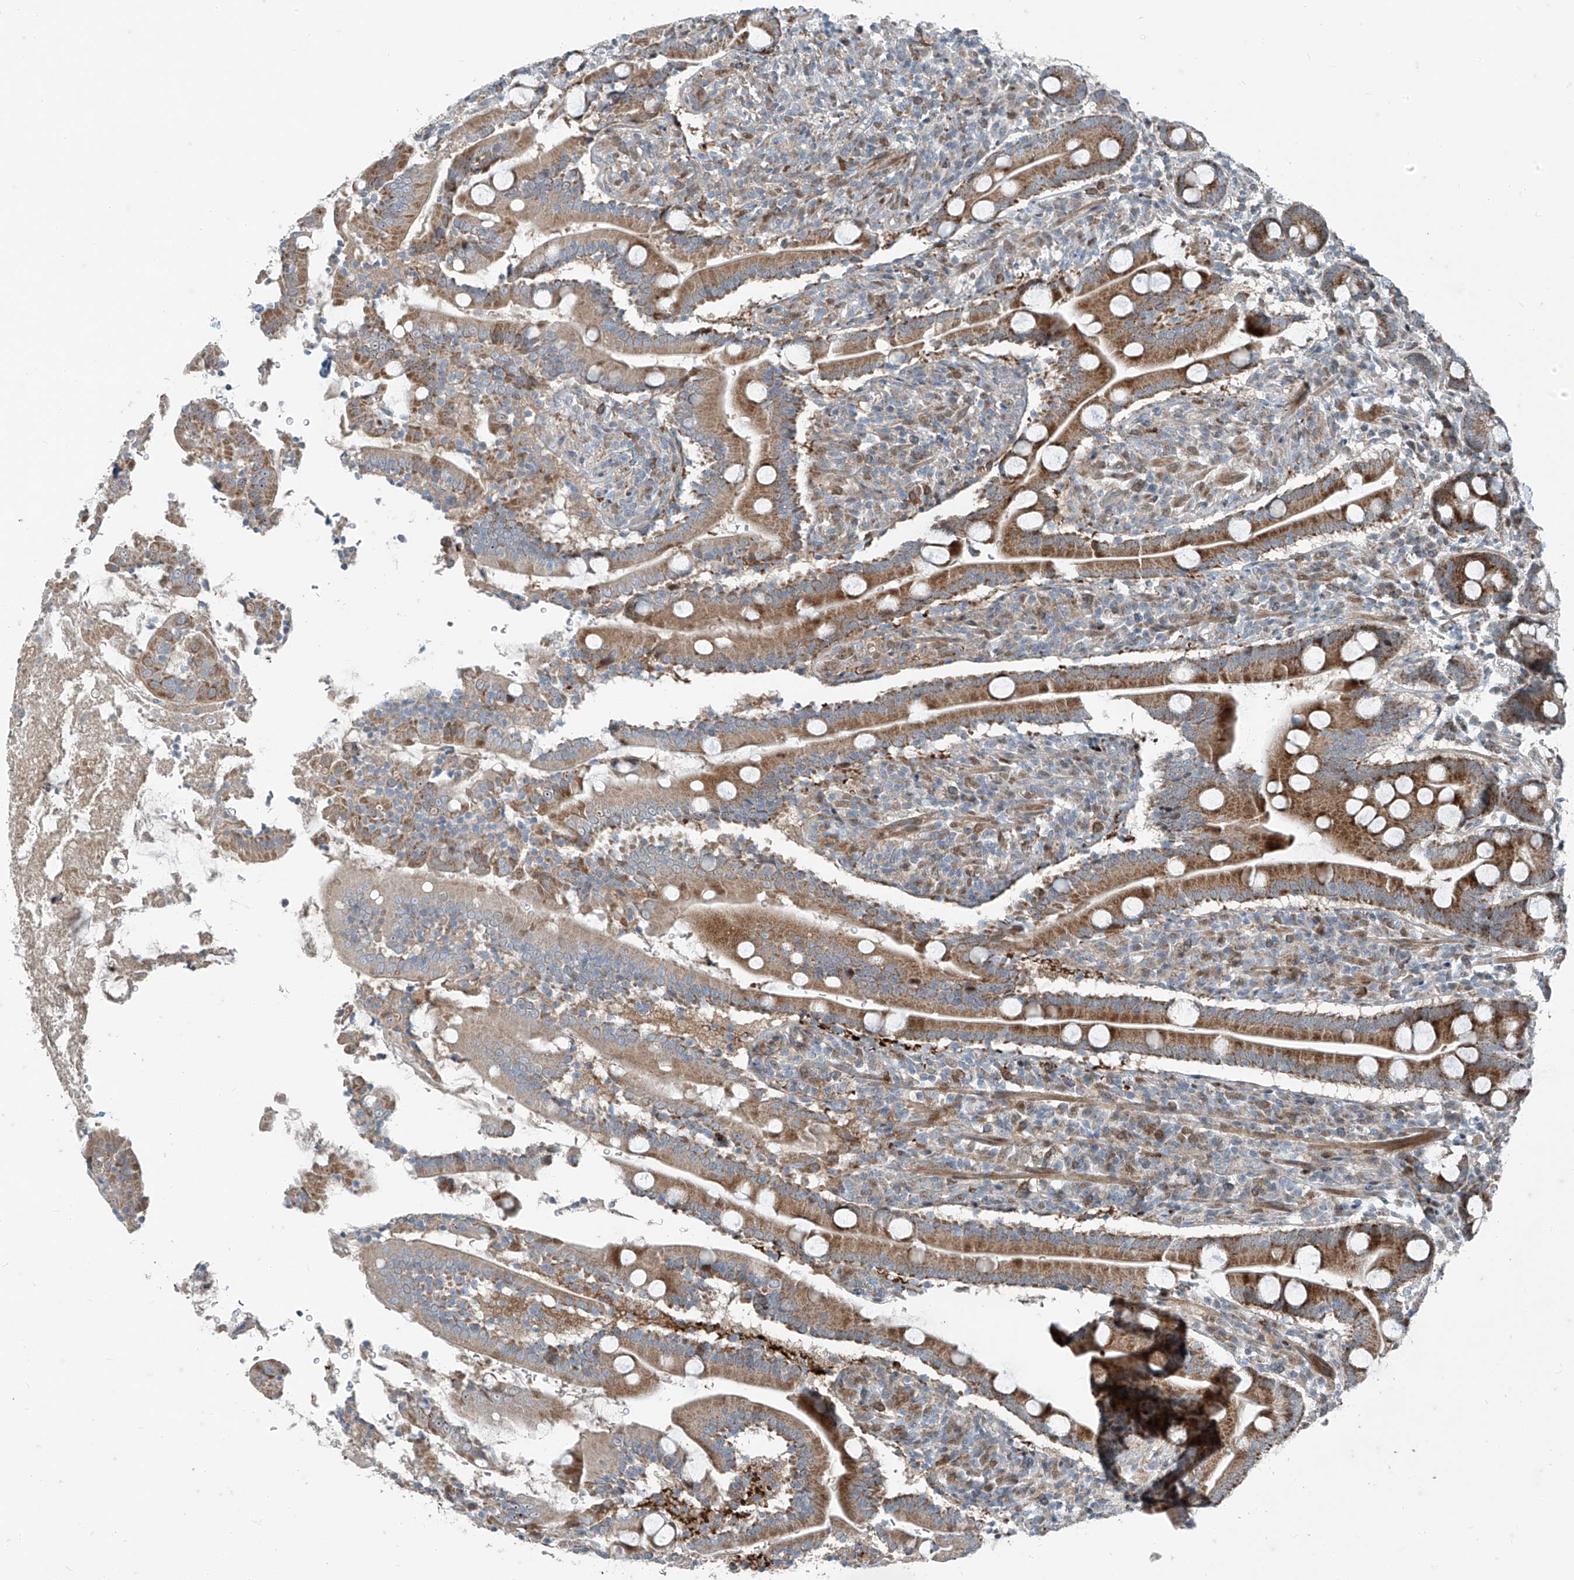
{"staining": {"intensity": "moderate", "quantity": ">75%", "location": "cytoplasmic/membranous"}, "tissue": "duodenum", "cell_type": "Glandular cells", "image_type": "normal", "snomed": [{"axis": "morphology", "description": "Normal tissue, NOS"}, {"axis": "topography", "description": "Duodenum"}], "caption": "Protein staining of unremarkable duodenum shows moderate cytoplasmic/membranous positivity in about >75% of glandular cells. The staining was performed using DAB, with brown indicating positive protein expression. Nuclei are stained blue with hematoxylin.", "gene": "PPCS", "patient": {"sex": "male", "age": 35}}